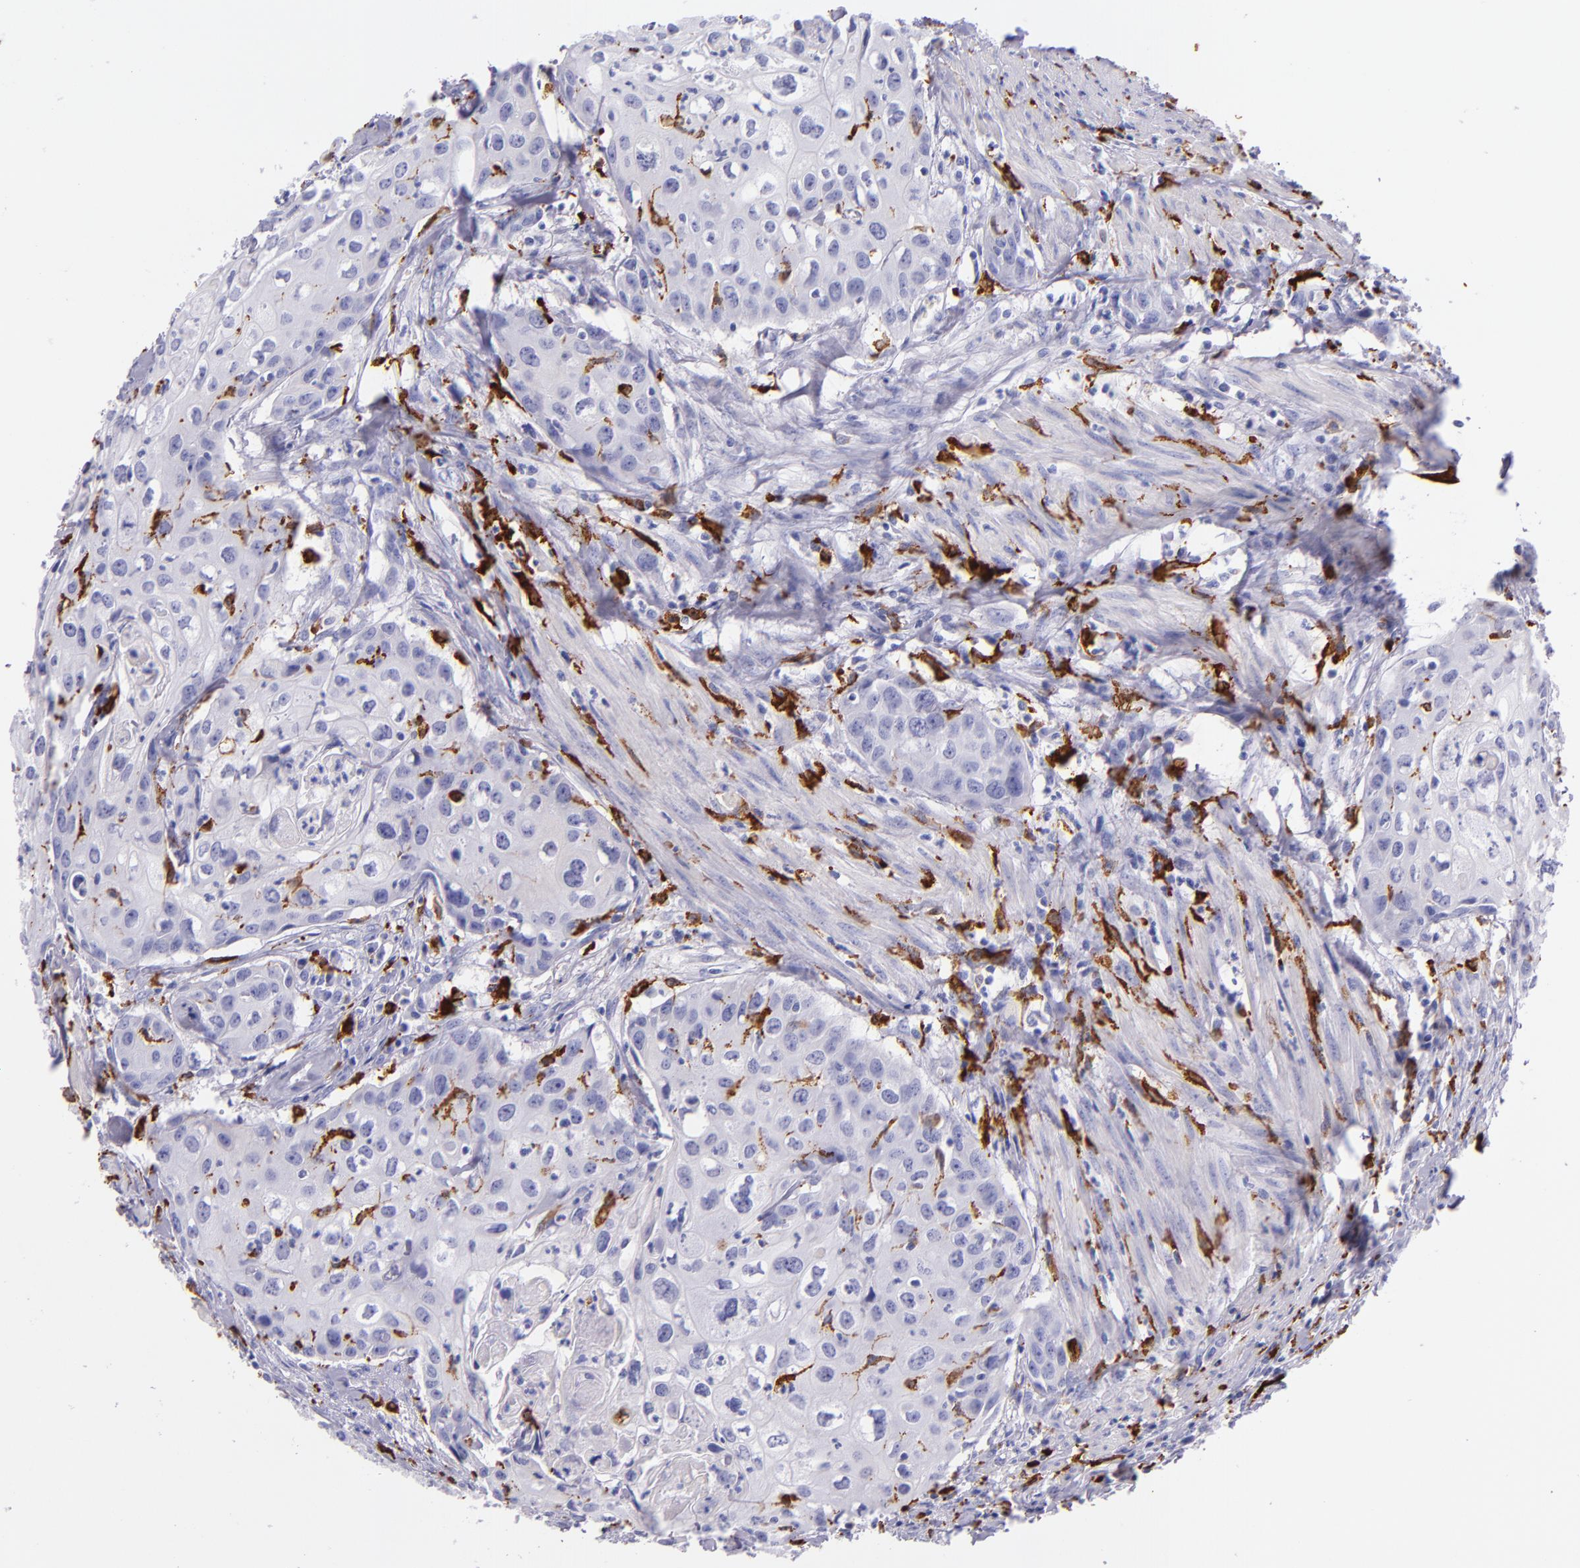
{"staining": {"intensity": "negative", "quantity": "none", "location": "none"}, "tissue": "urothelial cancer", "cell_type": "Tumor cells", "image_type": "cancer", "snomed": [{"axis": "morphology", "description": "Urothelial carcinoma, High grade"}, {"axis": "topography", "description": "Urinary bladder"}], "caption": "Human high-grade urothelial carcinoma stained for a protein using immunohistochemistry displays no positivity in tumor cells.", "gene": "CD163", "patient": {"sex": "male", "age": 54}}